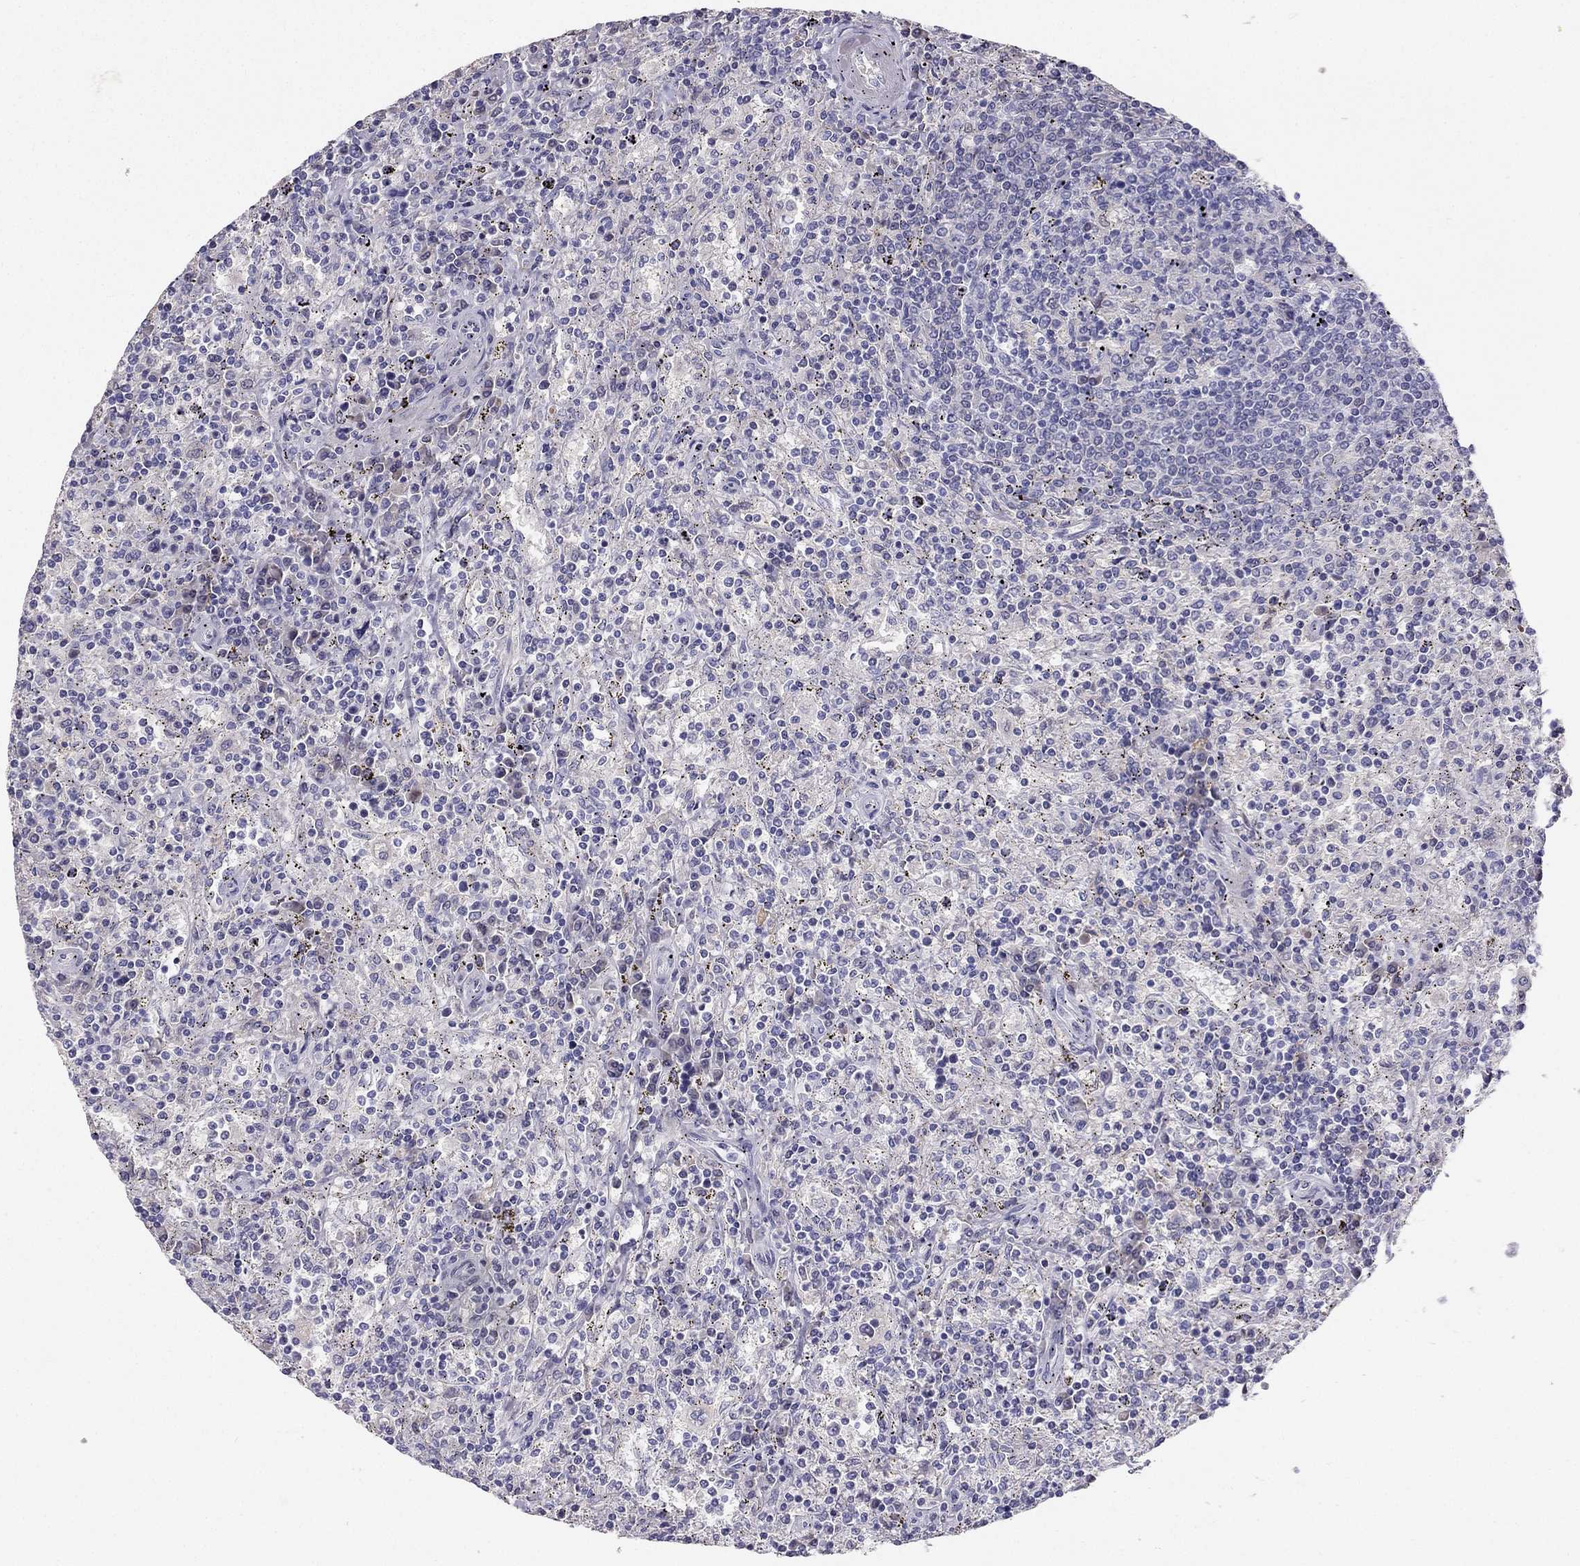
{"staining": {"intensity": "negative", "quantity": "none", "location": "none"}, "tissue": "lymphoma", "cell_type": "Tumor cells", "image_type": "cancer", "snomed": [{"axis": "morphology", "description": "Malignant lymphoma, non-Hodgkin's type, Low grade"}, {"axis": "topography", "description": "Spleen"}], "caption": "Immunohistochemistry histopathology image of neoplastic tissue: human lymphoma stained with DAB reveals no significant protein expression in tumor cells.", "gene": "RSPH14", "patient": {"sex": "male", "age": 62}}